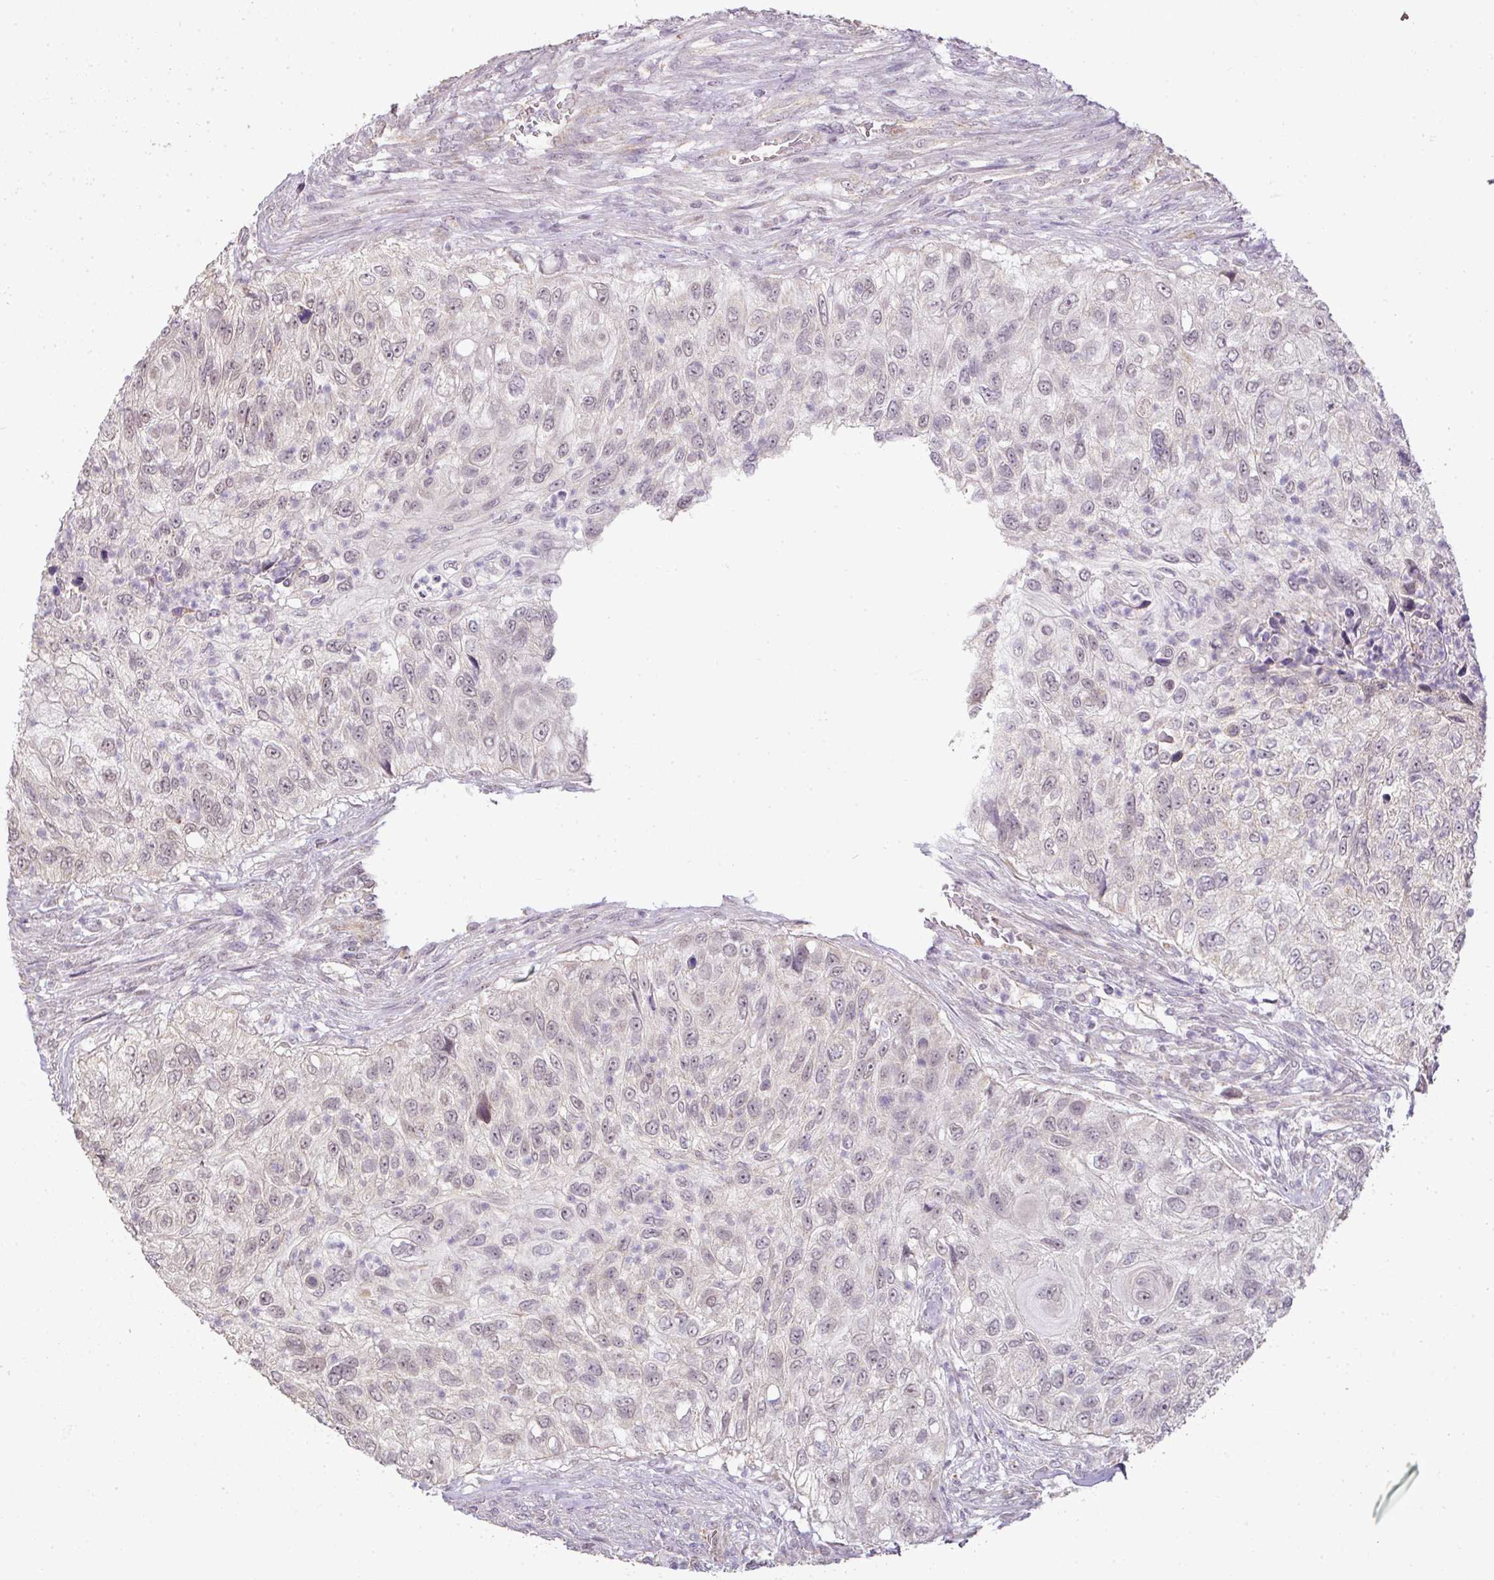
{"staining": {"intensity": "negative", "quantity": "none", "location": "none"}, "tissue": "urothelial cancer", "cell_type": "Tumor cells", "image_type": "cancer", "snomed": [{"axis": "morphology", "description": "Urothelial carcinoma, High grade"}, {"axis": "topography", "description": "Urinary bladder"}], "caption": "High power microscopy photomicrograph of an immunohistochemistry photomicrograph of urothelial carcinoma (high-grade), revealing no significant staining in tumor cells.", "gene": "MYOM2", "patient": {"sex": "female", "age": 60}}